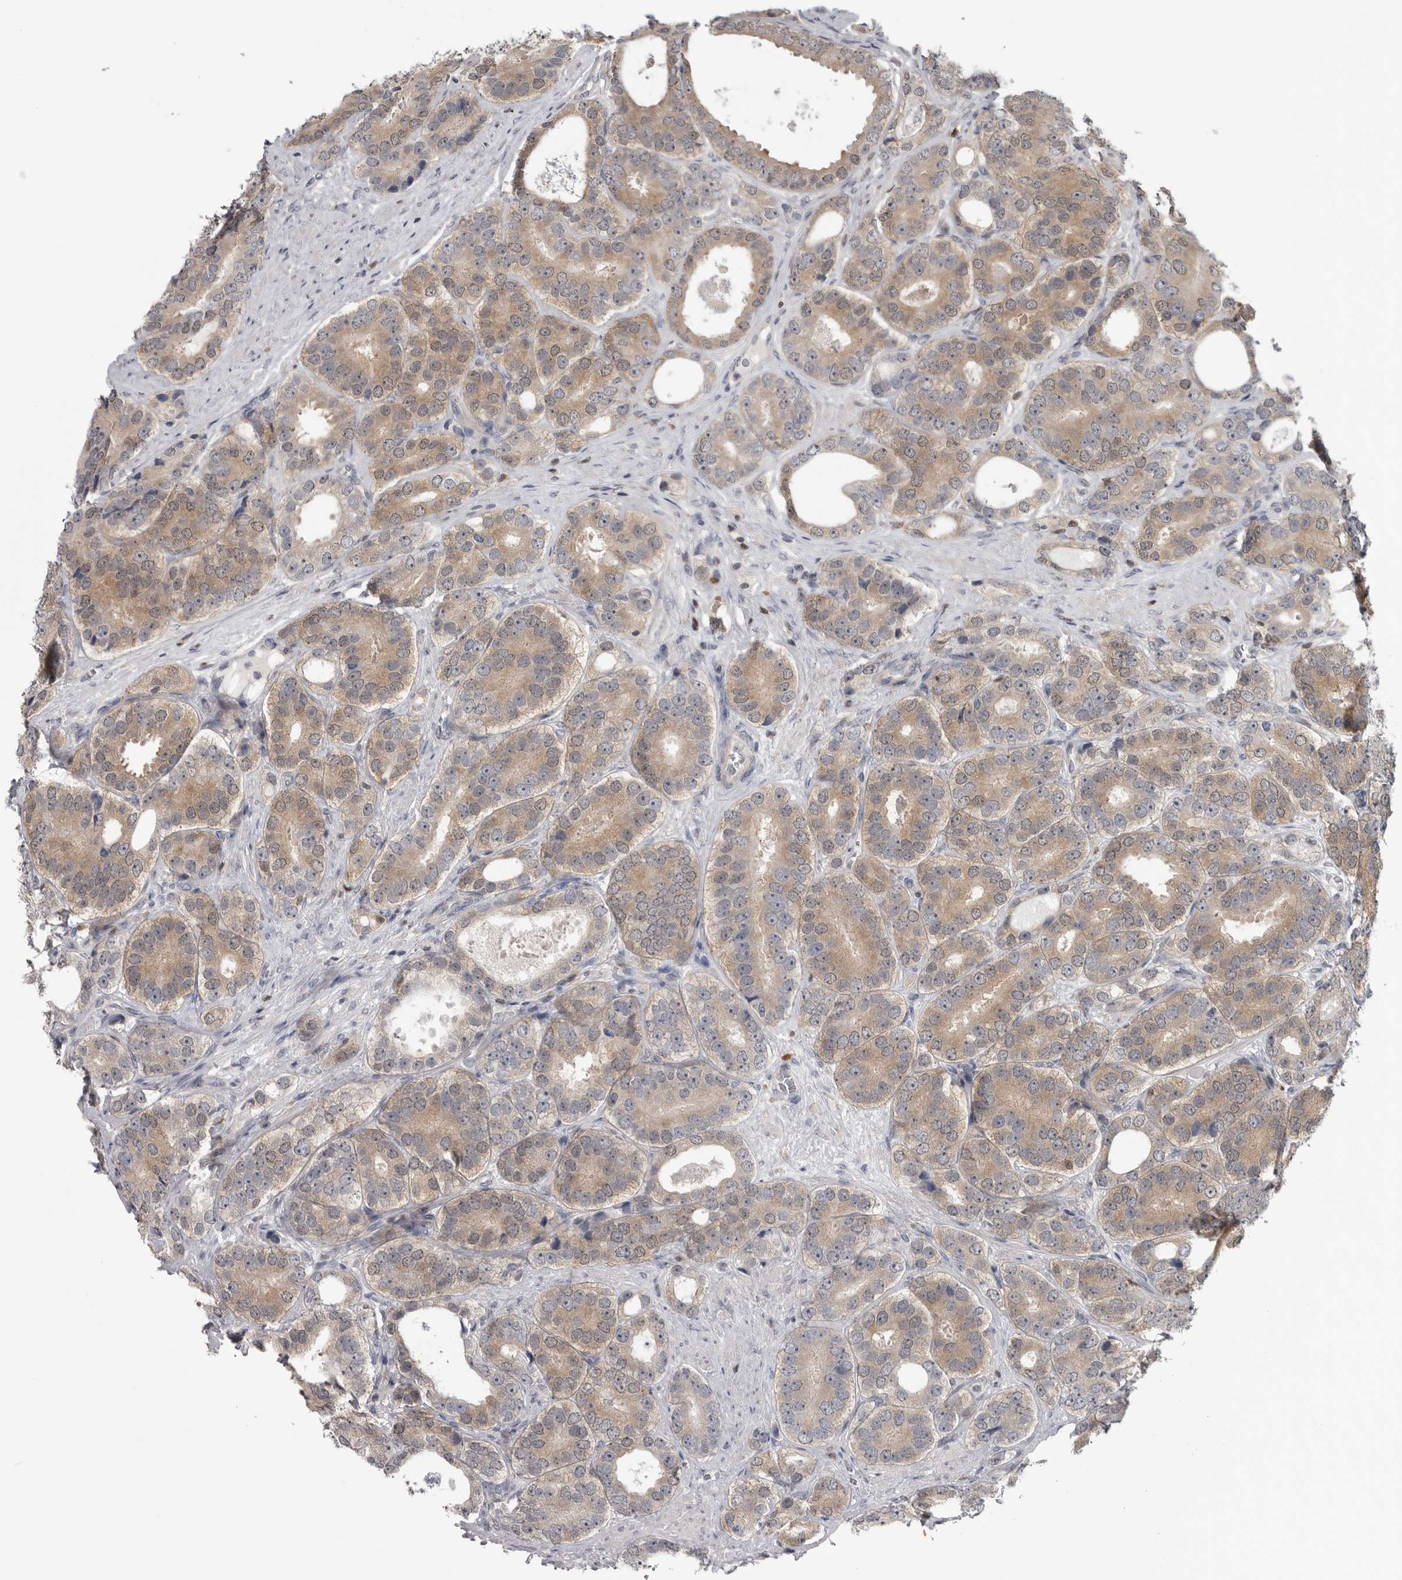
{"staining": {"intensity": "moderate", "quantity": ">75%", "location": "cytoplasmic/membranous"}, "tissue": "prostate cancer", "cell_type": "Tumor cells", "image_type": "cancer", "snomed": [{"axis": "morphology", "description": "Adenocarcinoma, High grade"}, {"axis": "topography", "description": "Prostate"}], "caption": "A brown stain highlights moderate cytoplasmic/membranous positivity of a protein in human prostate cancer tumor cells.", "gene": "MAPK13", "patient": {"sex": "male", "age": 56}}